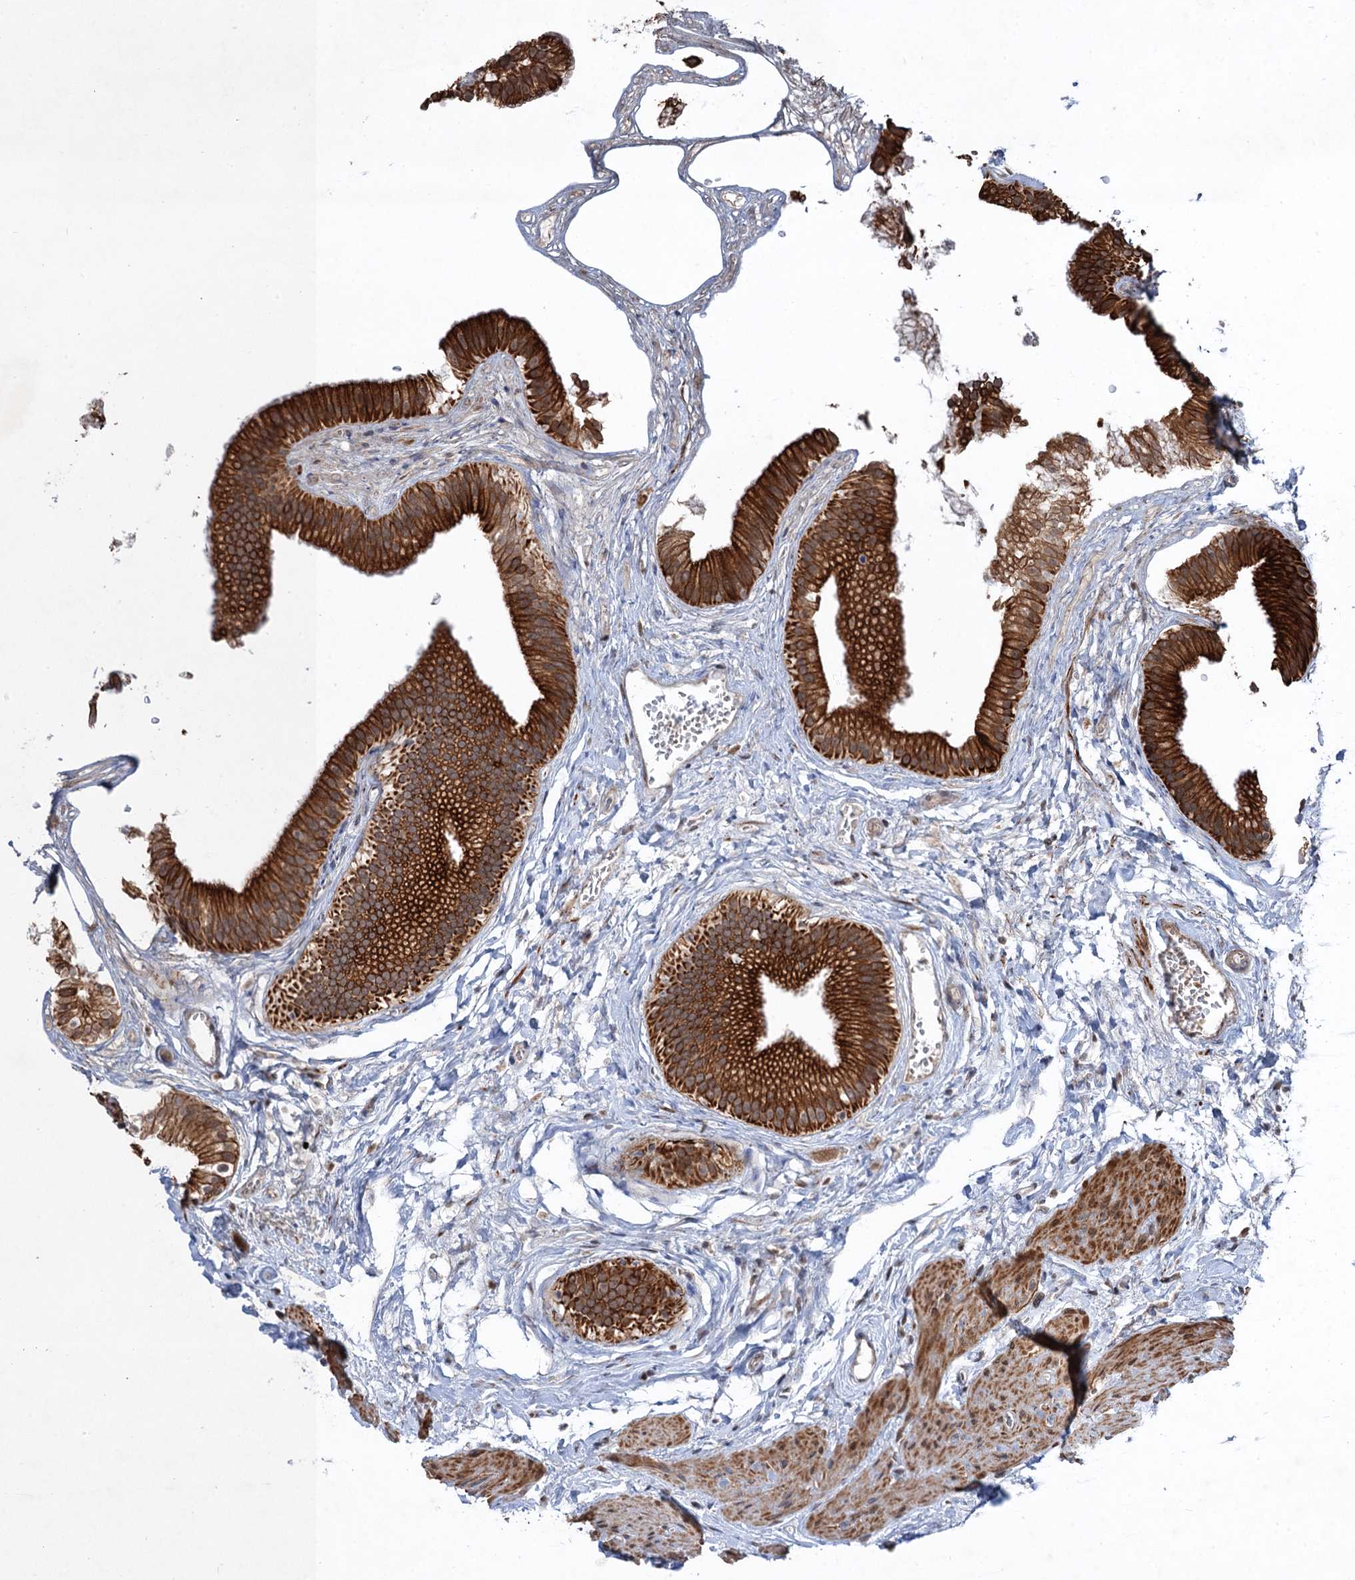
{"staining": {"intensity": "strong", "quantity": ">75%", "location": "cytoplasmic/membranous"}, "tissue": "gallbladder", "cell_type": "Glandular cells", "image_type": "normal", "snomed": [{"axis": "morphology", "description": "Normal tissue, NOS"}, {"axis": "topography", "description": "Gallbladder"}], "caption": "Immunohistochemical staining of benign gallbladder displays high levels of strong cytoplasmic/membranous expression in about >75% of glandular cells. (Stains: DAB (3,3'-diaminobenzidine) in brown, nuclei in blue, Microscopy: brightfield microscopy at high magnification).", "gene": "TTC31", "patient": {"sex": "female", "age": 54}}